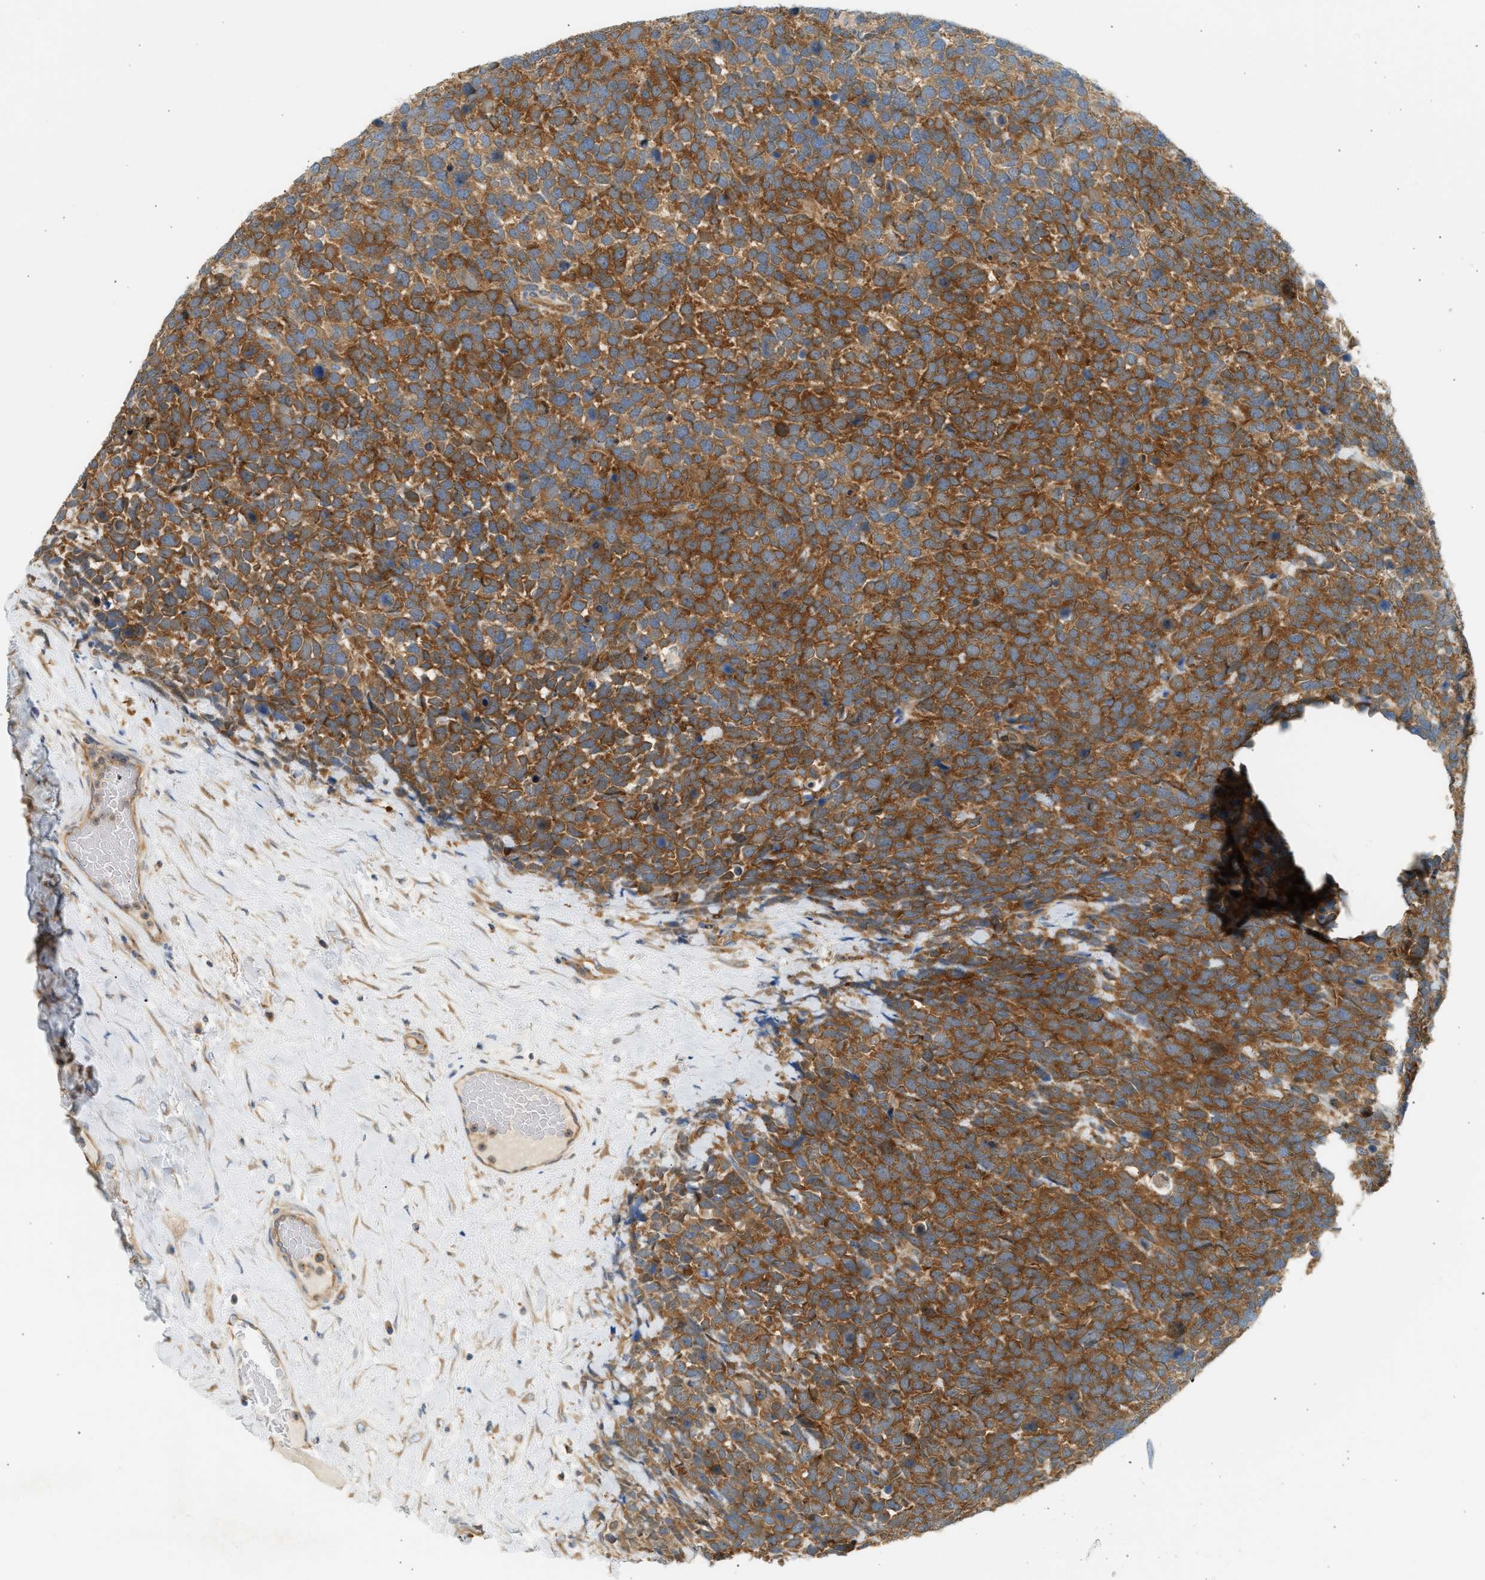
{"staining": {"intensity": "strong", "quantity": ">75%", "location": "cytoplasmic/membranous"}, "tissue": "urothelial cancer", "cell_type": "Tumor cells", "image_type": "cancer", "snomed": [{"axis": "morphology", "description": "Urothelial carcinoma, High grade"}, {"axis": "topography", "description": "Urinary bladder"}], "caption": "Brown immunohistochemical staining in urothelial cancer displays strong cytoplasmic/membranous staining in about >75% of tumor cells.", "gene": "PAFAH1B1", "patient": {"sex": "female", "age": 82}}